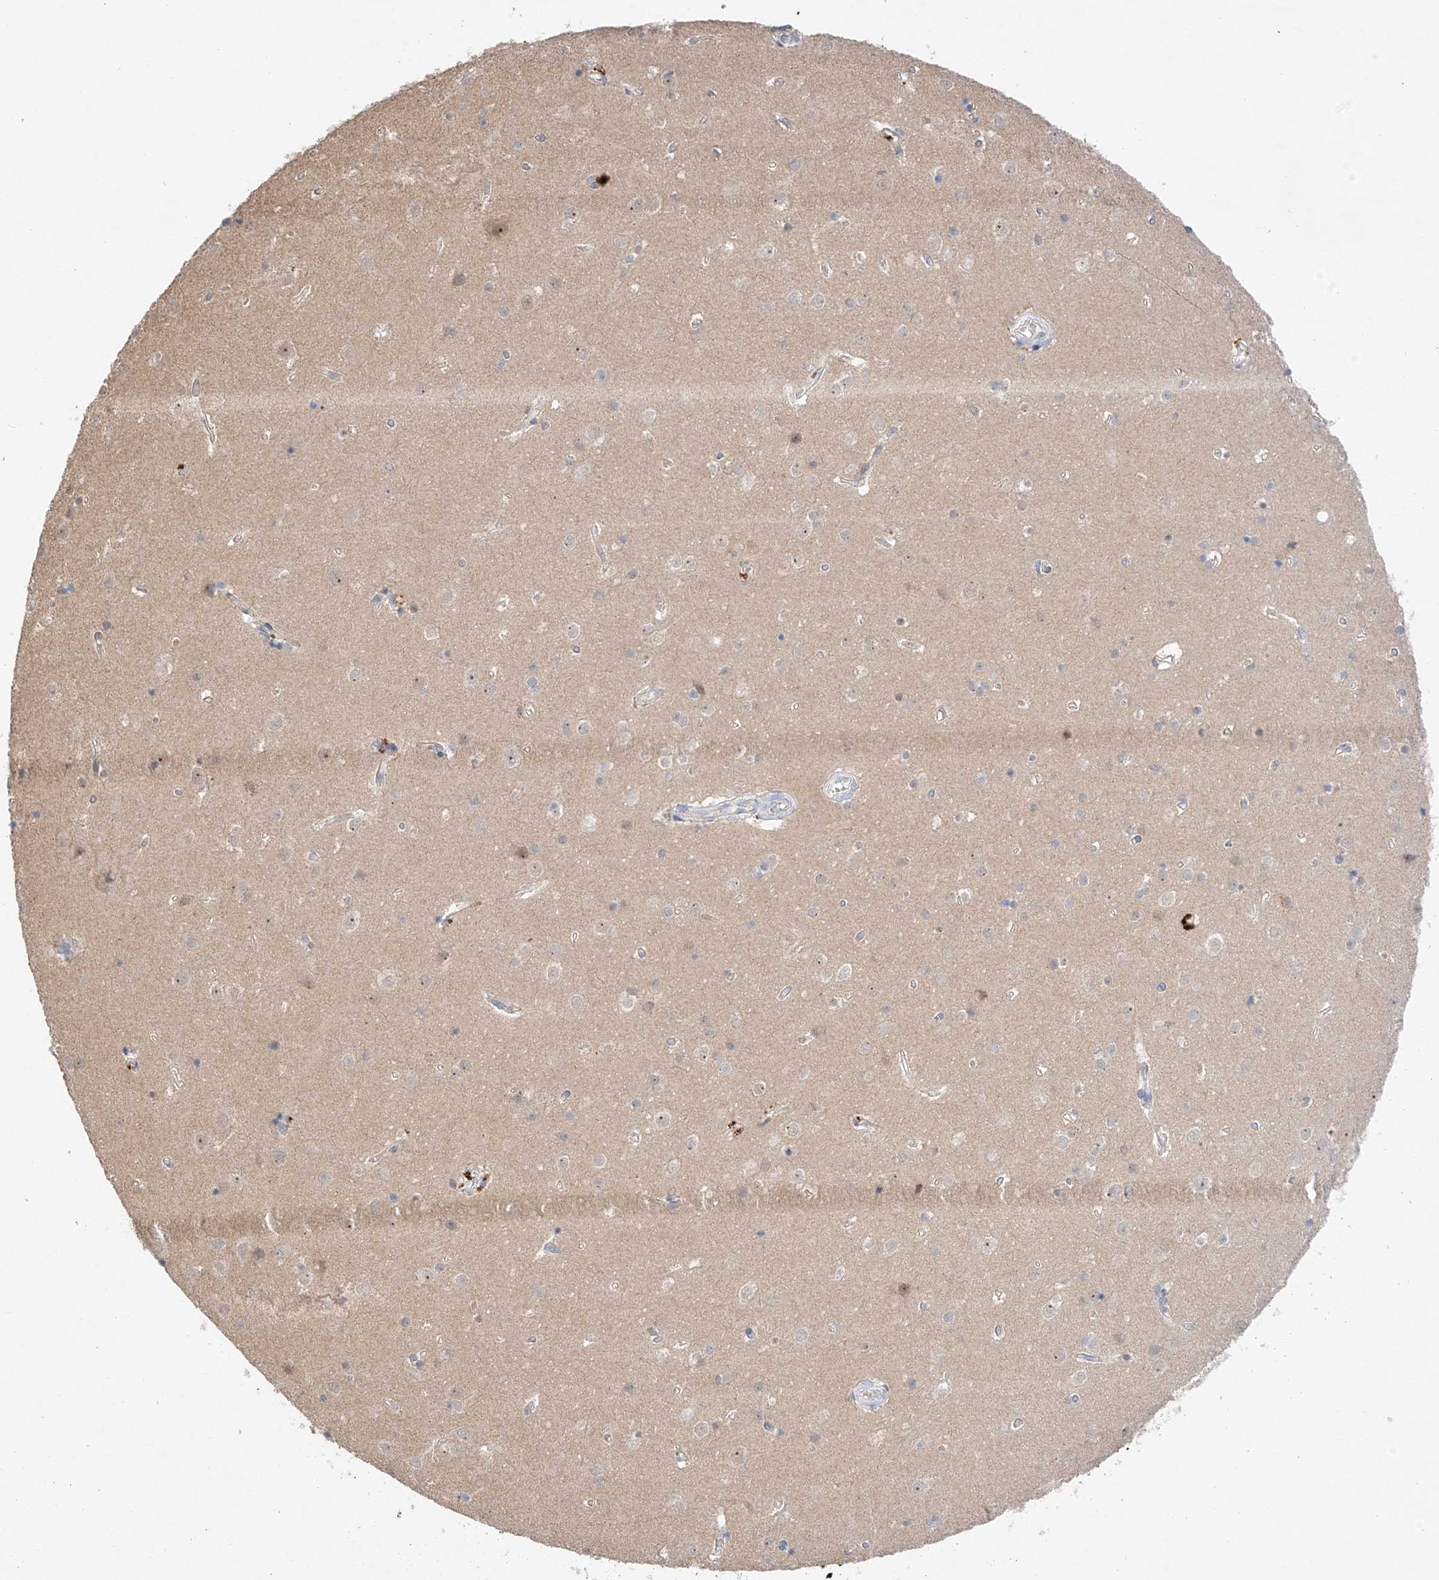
{"staining": {"intensity": "negative", "quantity": "none", "location": "none"}, "tissue": "cerebral cortex", "cell_type": "Endothelial cells", "image_type": "normal", "snomed": [{"axis": "morphology", "description": "Normal tissue, NOS"}, {"axis": "topography", "description": "Cerebral cortex"}], "caption": "Endothelial cells are negative for brown protein staining in benign cerebral cortex. Nuclei are stained in blue.", "gene": "IL22RA2", "patient": {"sex": "male", "age": 54}}